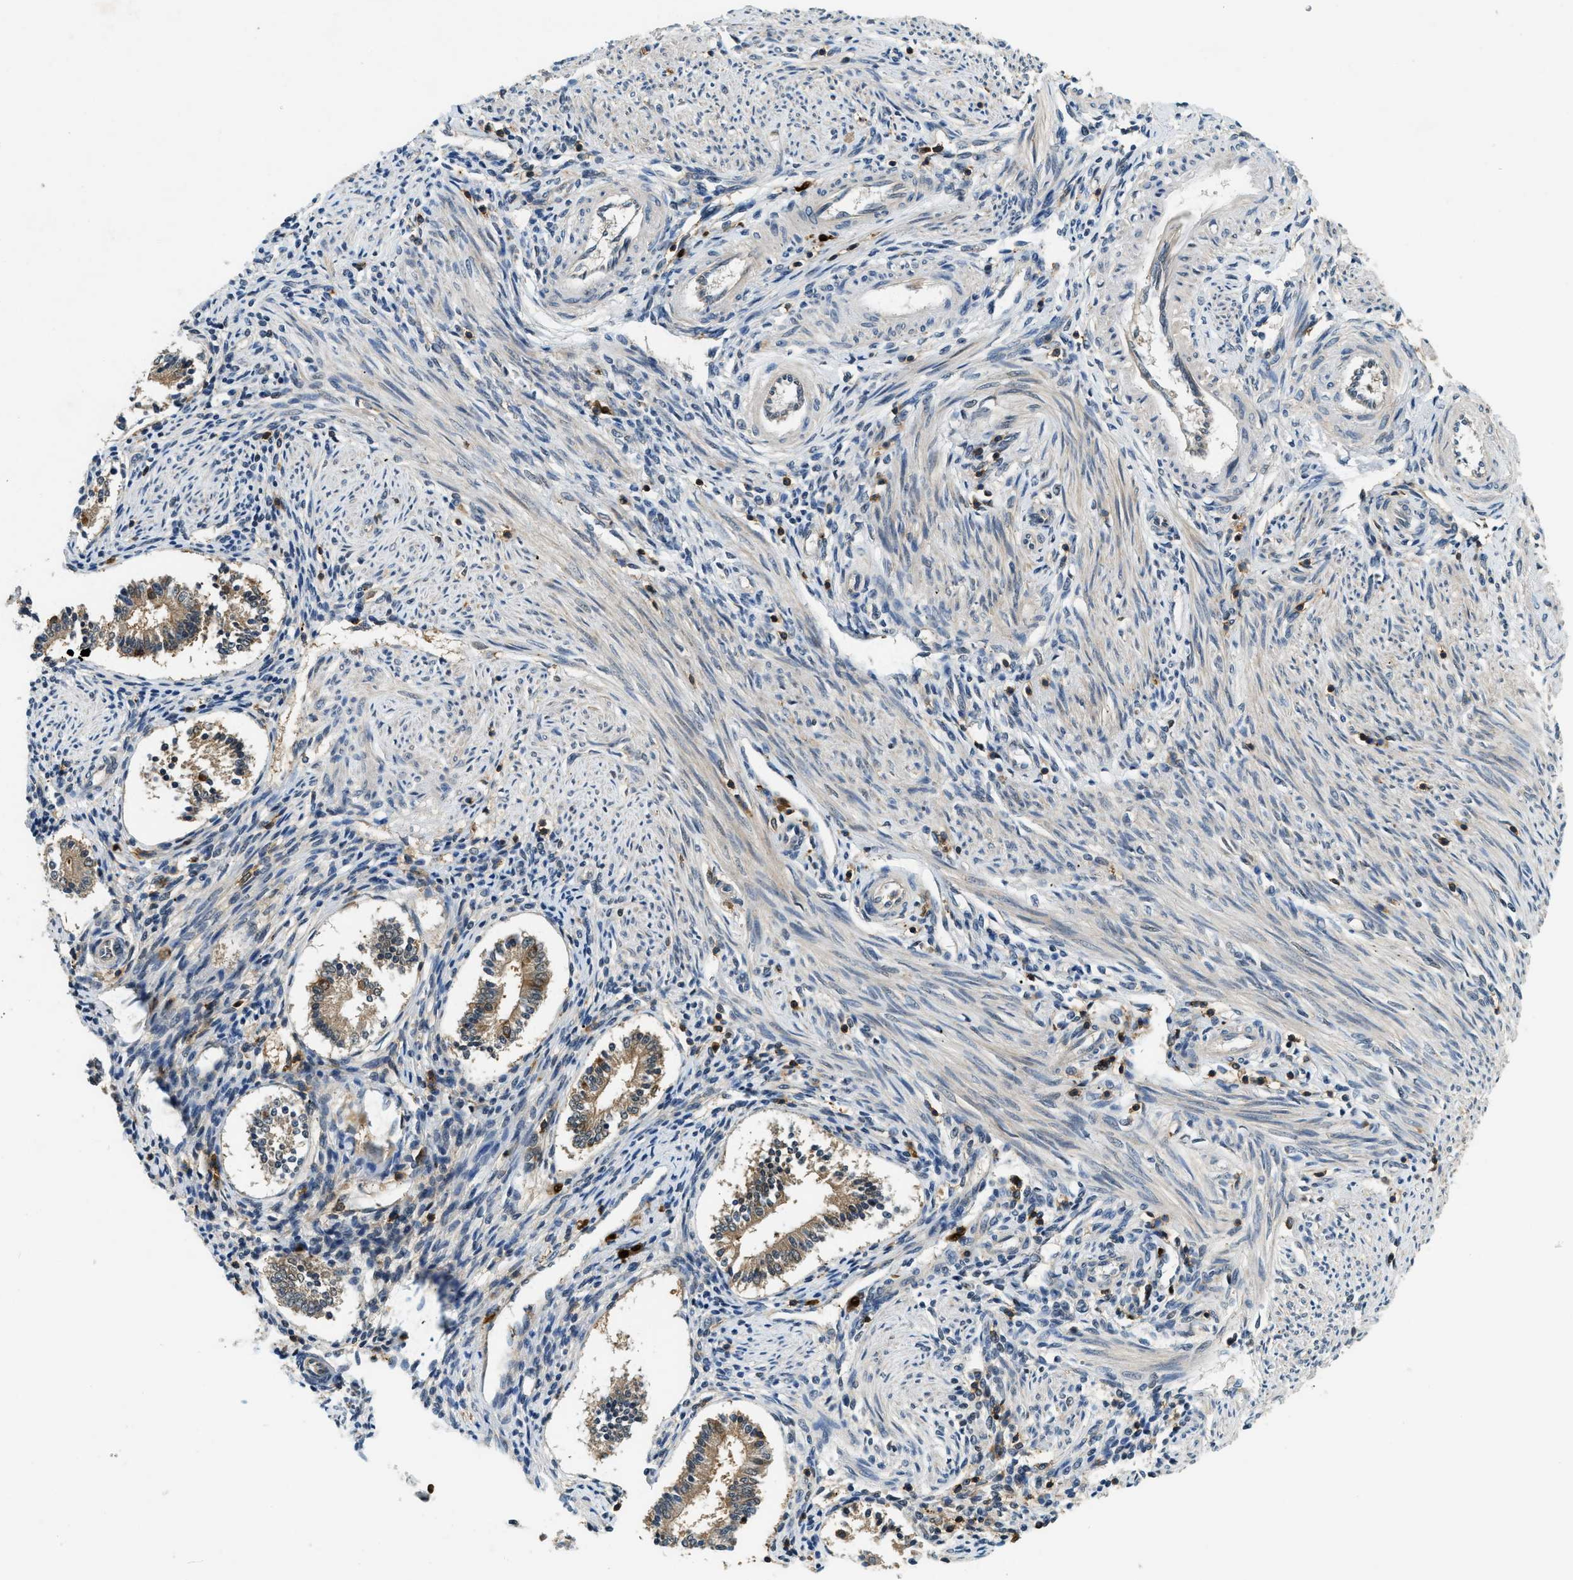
{"staining": {"intensity": "moderate", "quantity": "<25%", "location": "cytoplasmic/membranous"}, "tissue": "endometrium", "cell_type": "Cells in endometrial stroma", "image_type": "normal", "snomed": [{"axis": "morphology", "description": "Normal tissue, NOS"}, {"axis": "topography", "description": "Endometrium"}], "caption": "Immunohistochemical staining of unremarkable endometrium shows low levels of moderate cytoplasmic/membranous staining in approximately <25% of cells in endometrial stroma.", "gene": "GMPPB", "patient": {"sex": "female", "age": 42}}